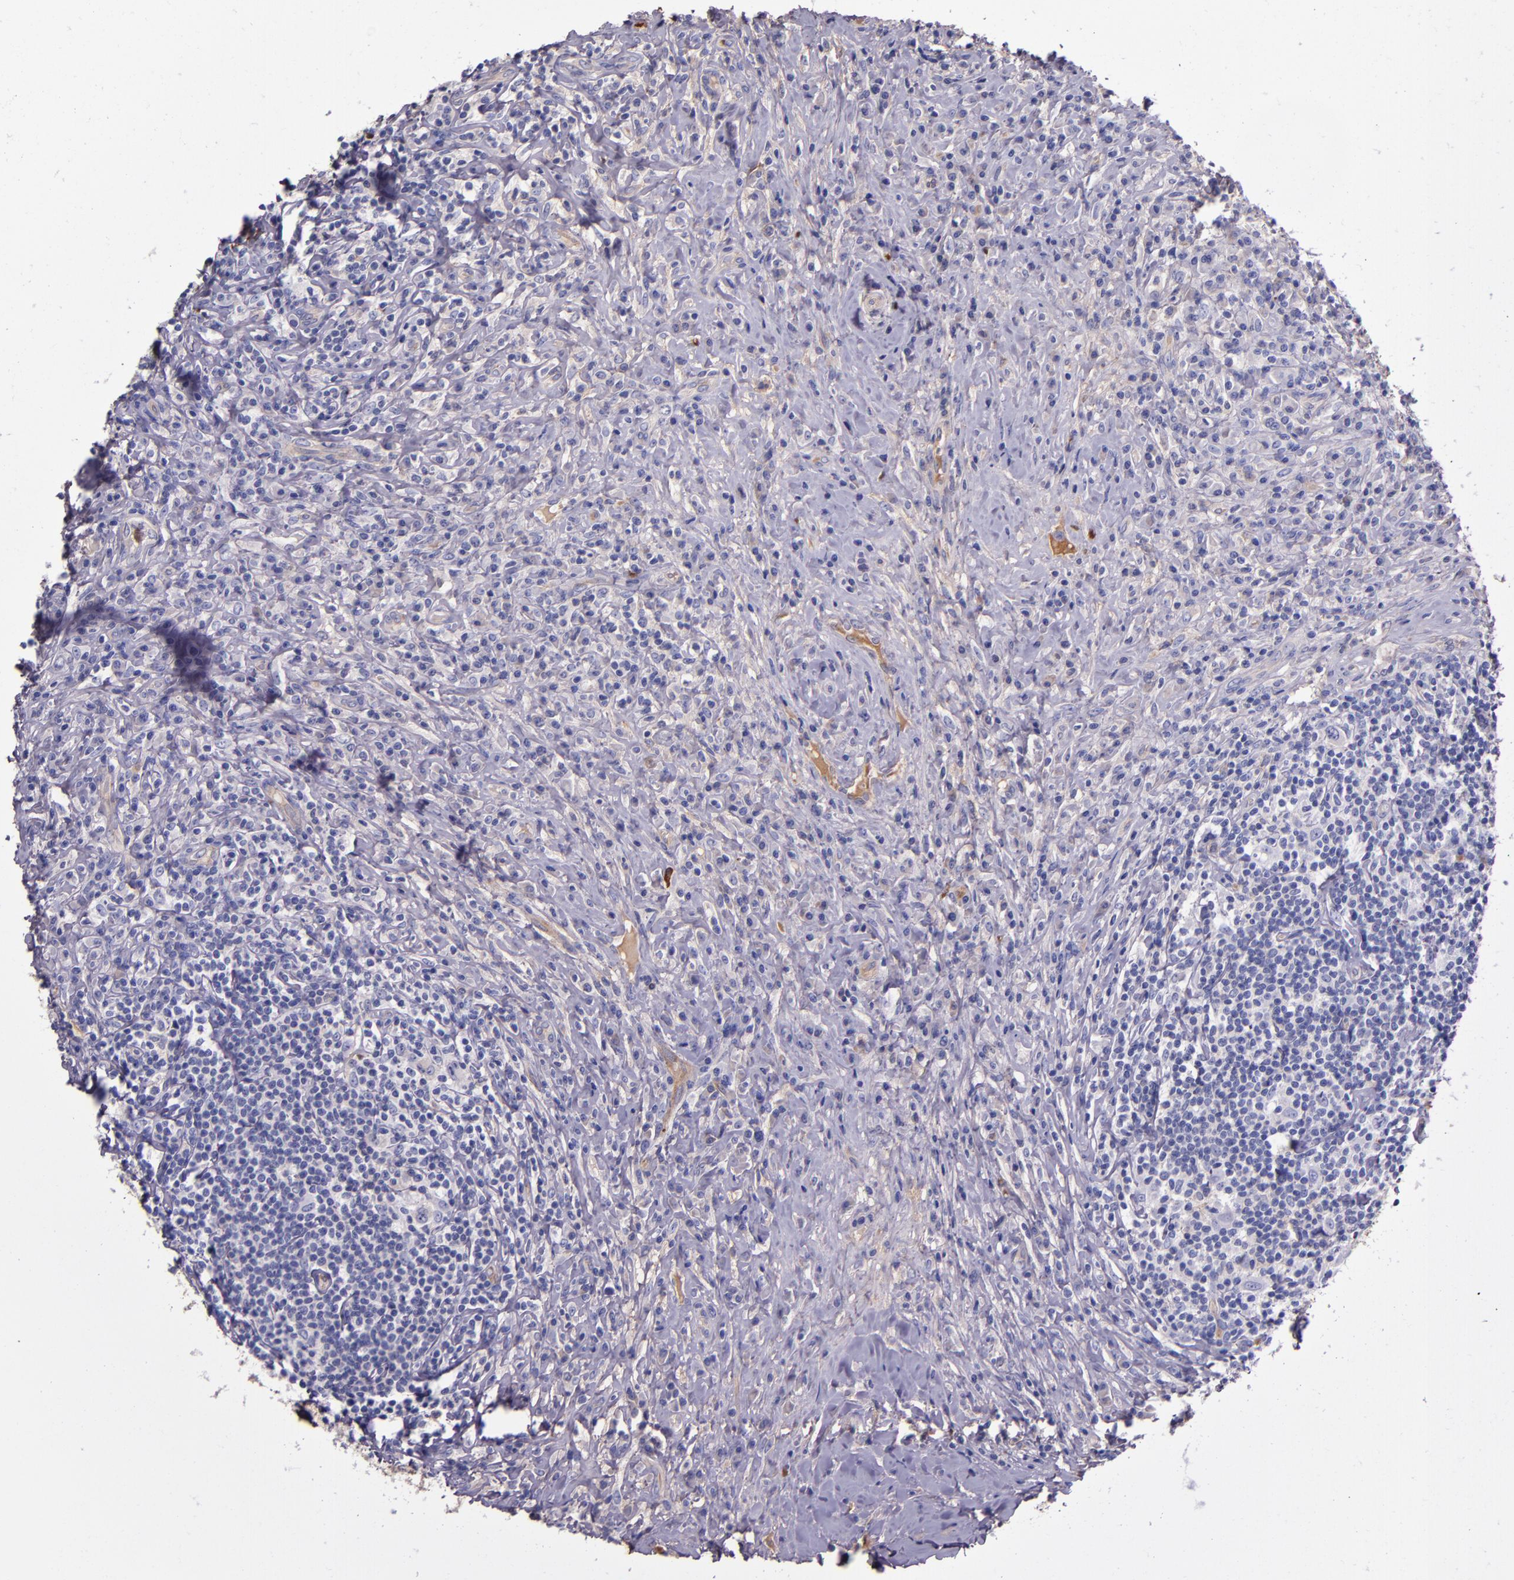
{"staining": {"intensity": "negative", "quantity": "none", "location": "none"}, "tissue": "lymphoma", "cell_type": "Tumor cells", "image_type": "cancer", "snomed": [{"axis": "morphology", "description": "Hodgkin's disease, NOS"}, {"axis": "topography", "description": "Lymph node"}], "caption": "A high-resolution histopathology image shows immunohistochemistry staining of lymphoma, which reveals no significant staining in tumor cells.", "gene": "CLEC3B", "patient": {"sex": "female", "age": 25}}